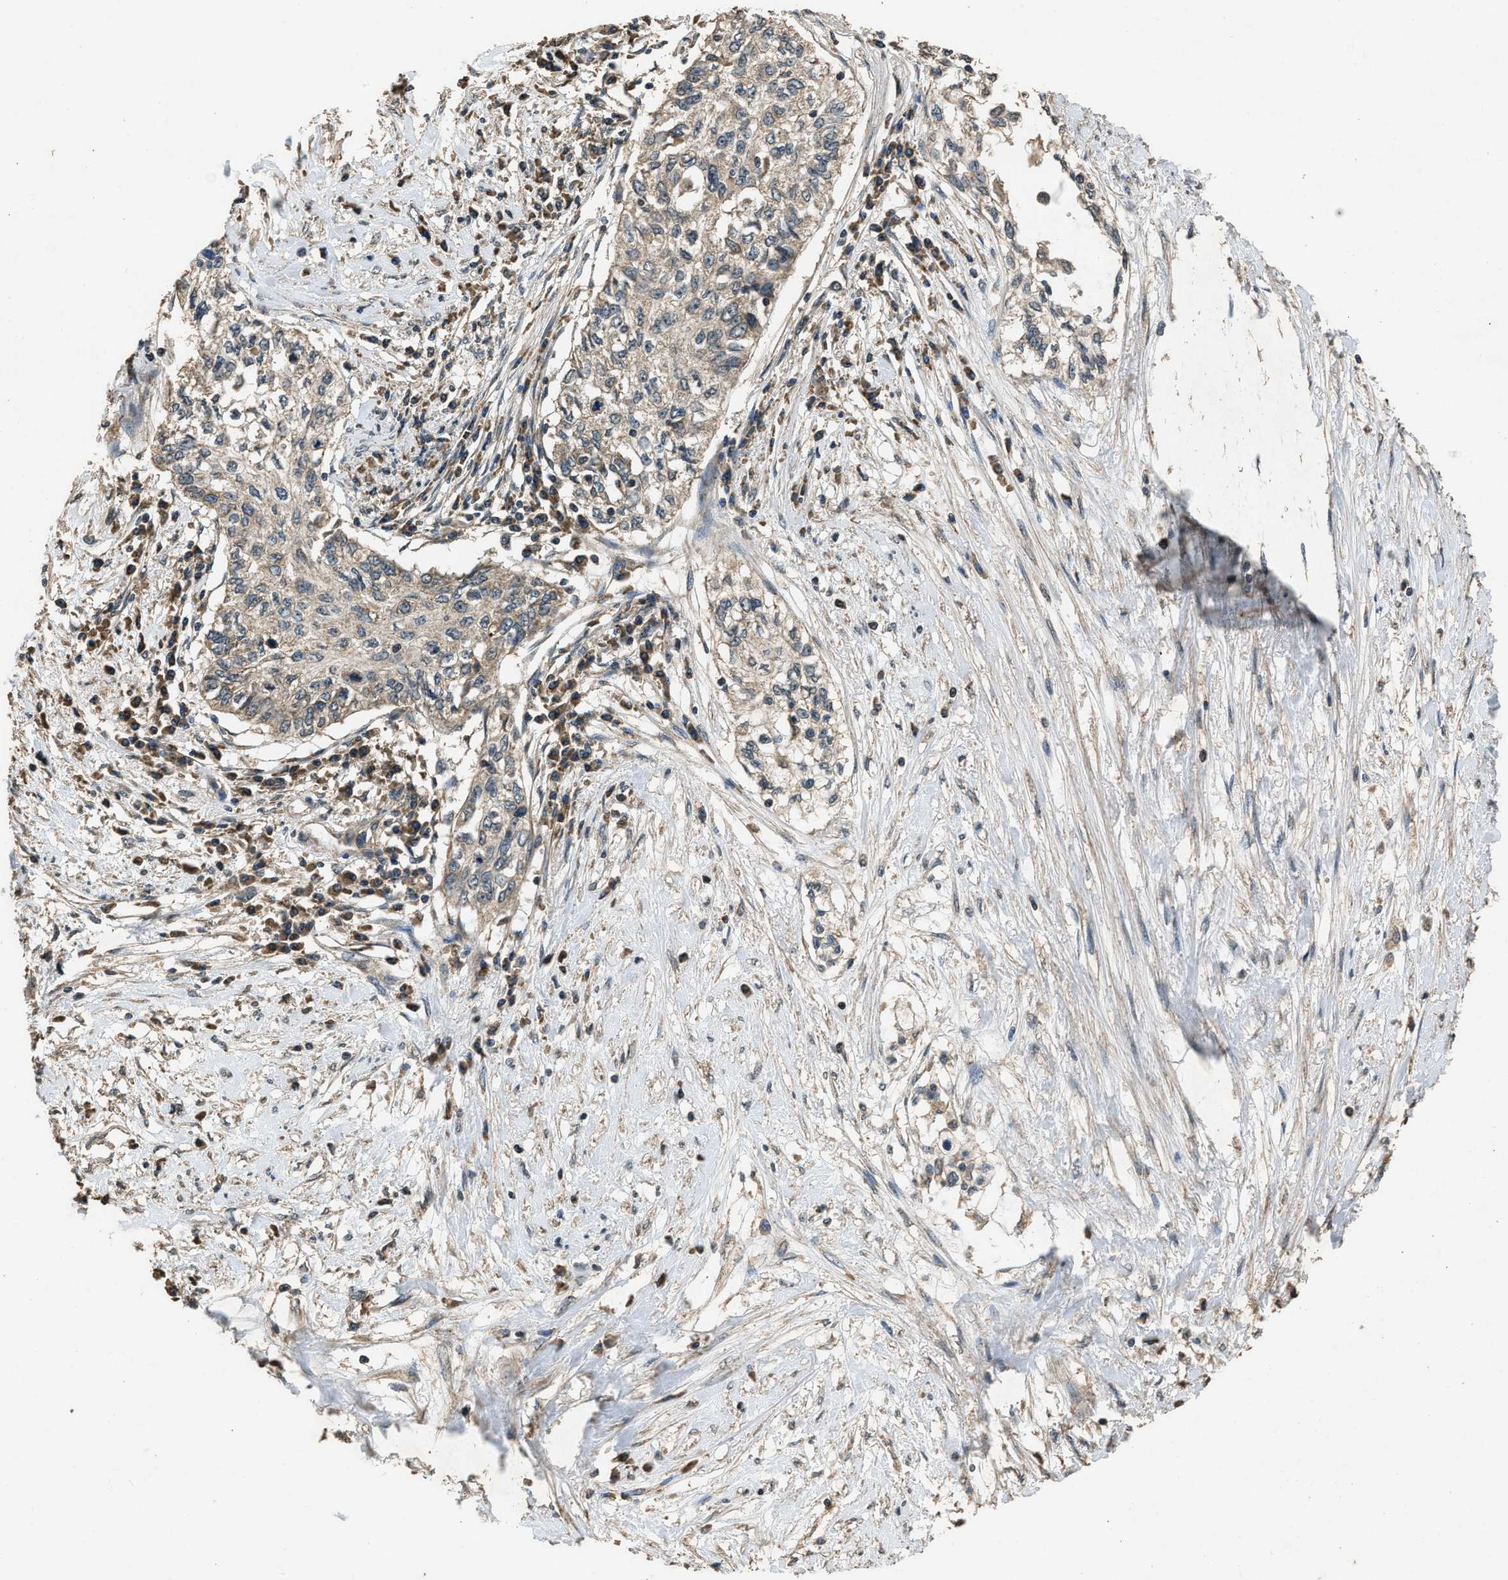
{"staining": {"intensity": "weak", "quantity": "<25%", "location": "cytoplasmic/membranous"}, "tissue": "cervical cancer", "cell_type": "Tumor cells", "image_type": "cancer", "snomed": [{"axis": "morphology", "description": "Squamous cell carcinoma, NOS"}, {"axis": "topography", "description": "Cervix"}], "caption": "Protein analysis of squamous cell carcinoma (cervical) displays no significant expression in tumor cells.", "gene": "DENND6B", "patient": {"sex": "female", "age": 57}}